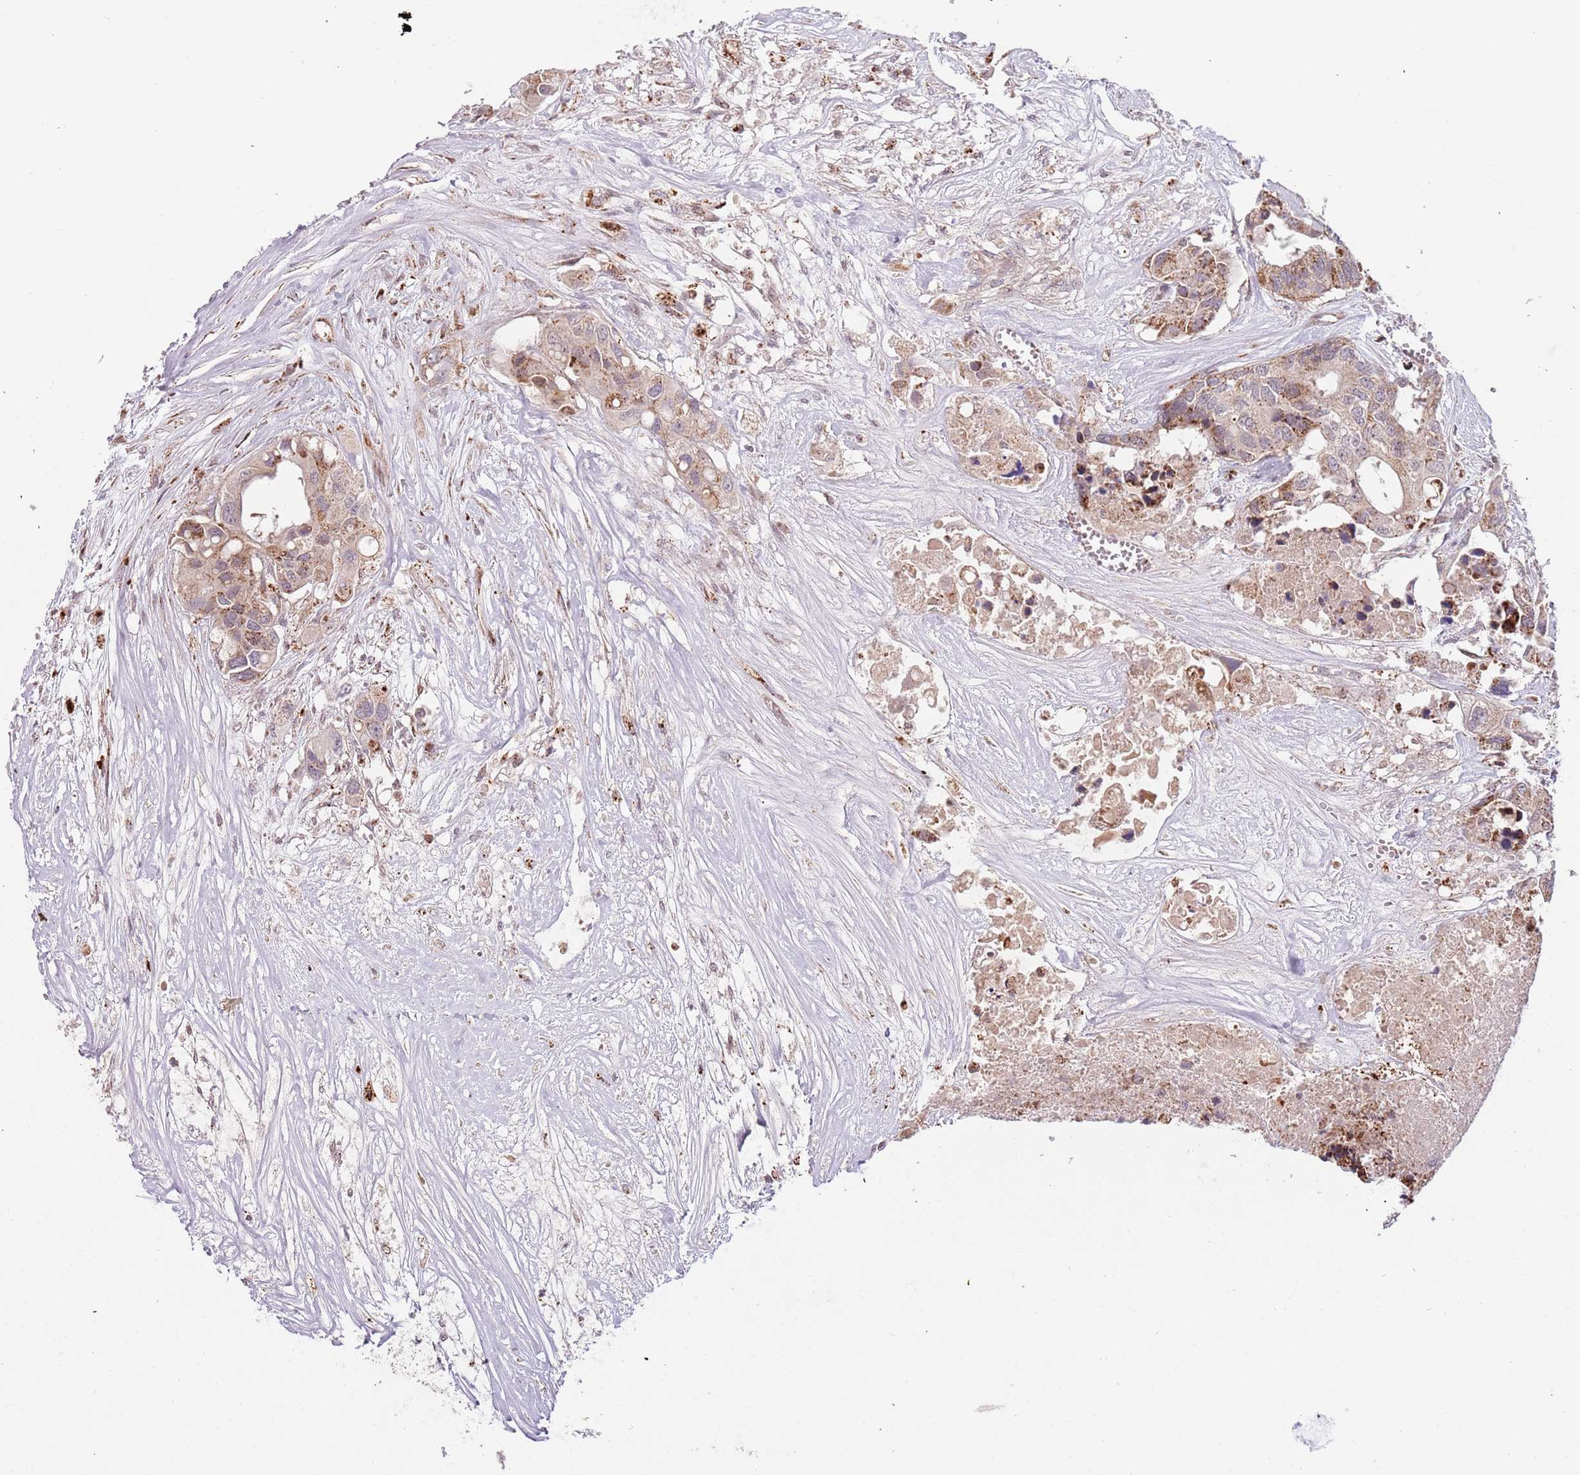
{"staining": {"intensity": "moderate", "quantity": "25%-75%", "location": "cytoplasmic/membranous"}, "tissue": "colorectal cancer", "cell_type": "Tumor cells", "image_type": "cancer", "snomed": [{"axis": "morphology", "description": "Adenocarcinoma, NOS"}, {"axis": "topography", "description": "Colon"}], "caption": "This micrograph demonstrates colorectal adenocarcinoma stained with IHC to label a protein in brown. The cytoplasmic/membranous of tumor cells show moderate positivity for the protein. Nuclei are counter-stained blue.", "gene": "ULK3", "patient": {"sex": "male", "age": 77}}